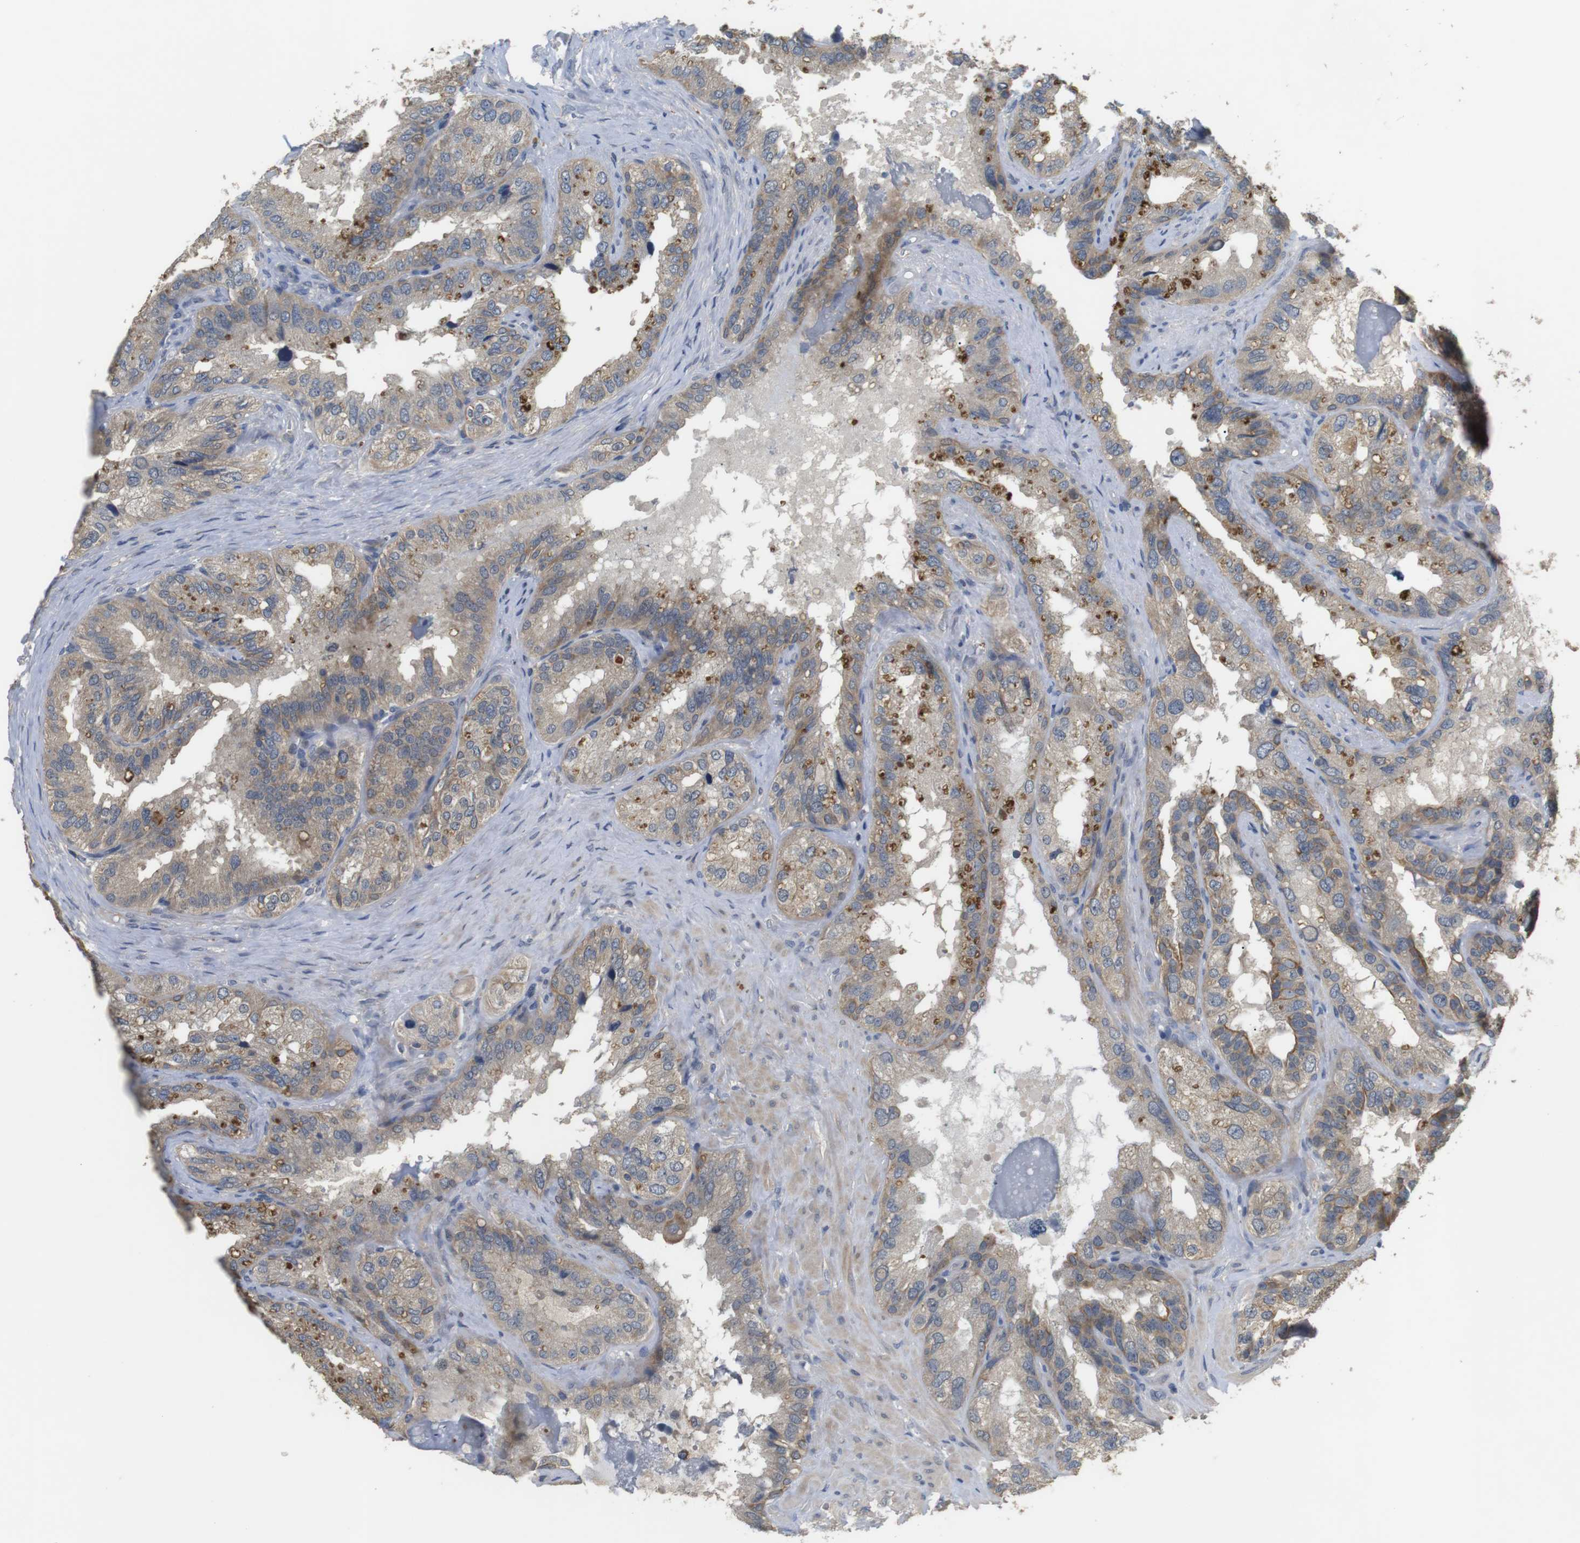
{"staining": {"intensity": "weak", "quantity": ">75%", "location": "cytoplasmic/membranous"}, "tissue": "seminal vesicle", "cell_type": "Glandular cells", "image_type": "normal", "snomed": [{"axis": "morphology", "description": "Normal tissue, NOS"}, {"axis": "topography", "description": "Seminal veicle"}], "caption": "A brown stain highlights weak cytoplasmic/membranous positivity of a protein in glandular cells of normal human seminal vesicle. The protein is shown in brown color, while the nuclei are stained blue.", "gene": "ADGRL3", "patient": {"sex": "male", "age": 68}}